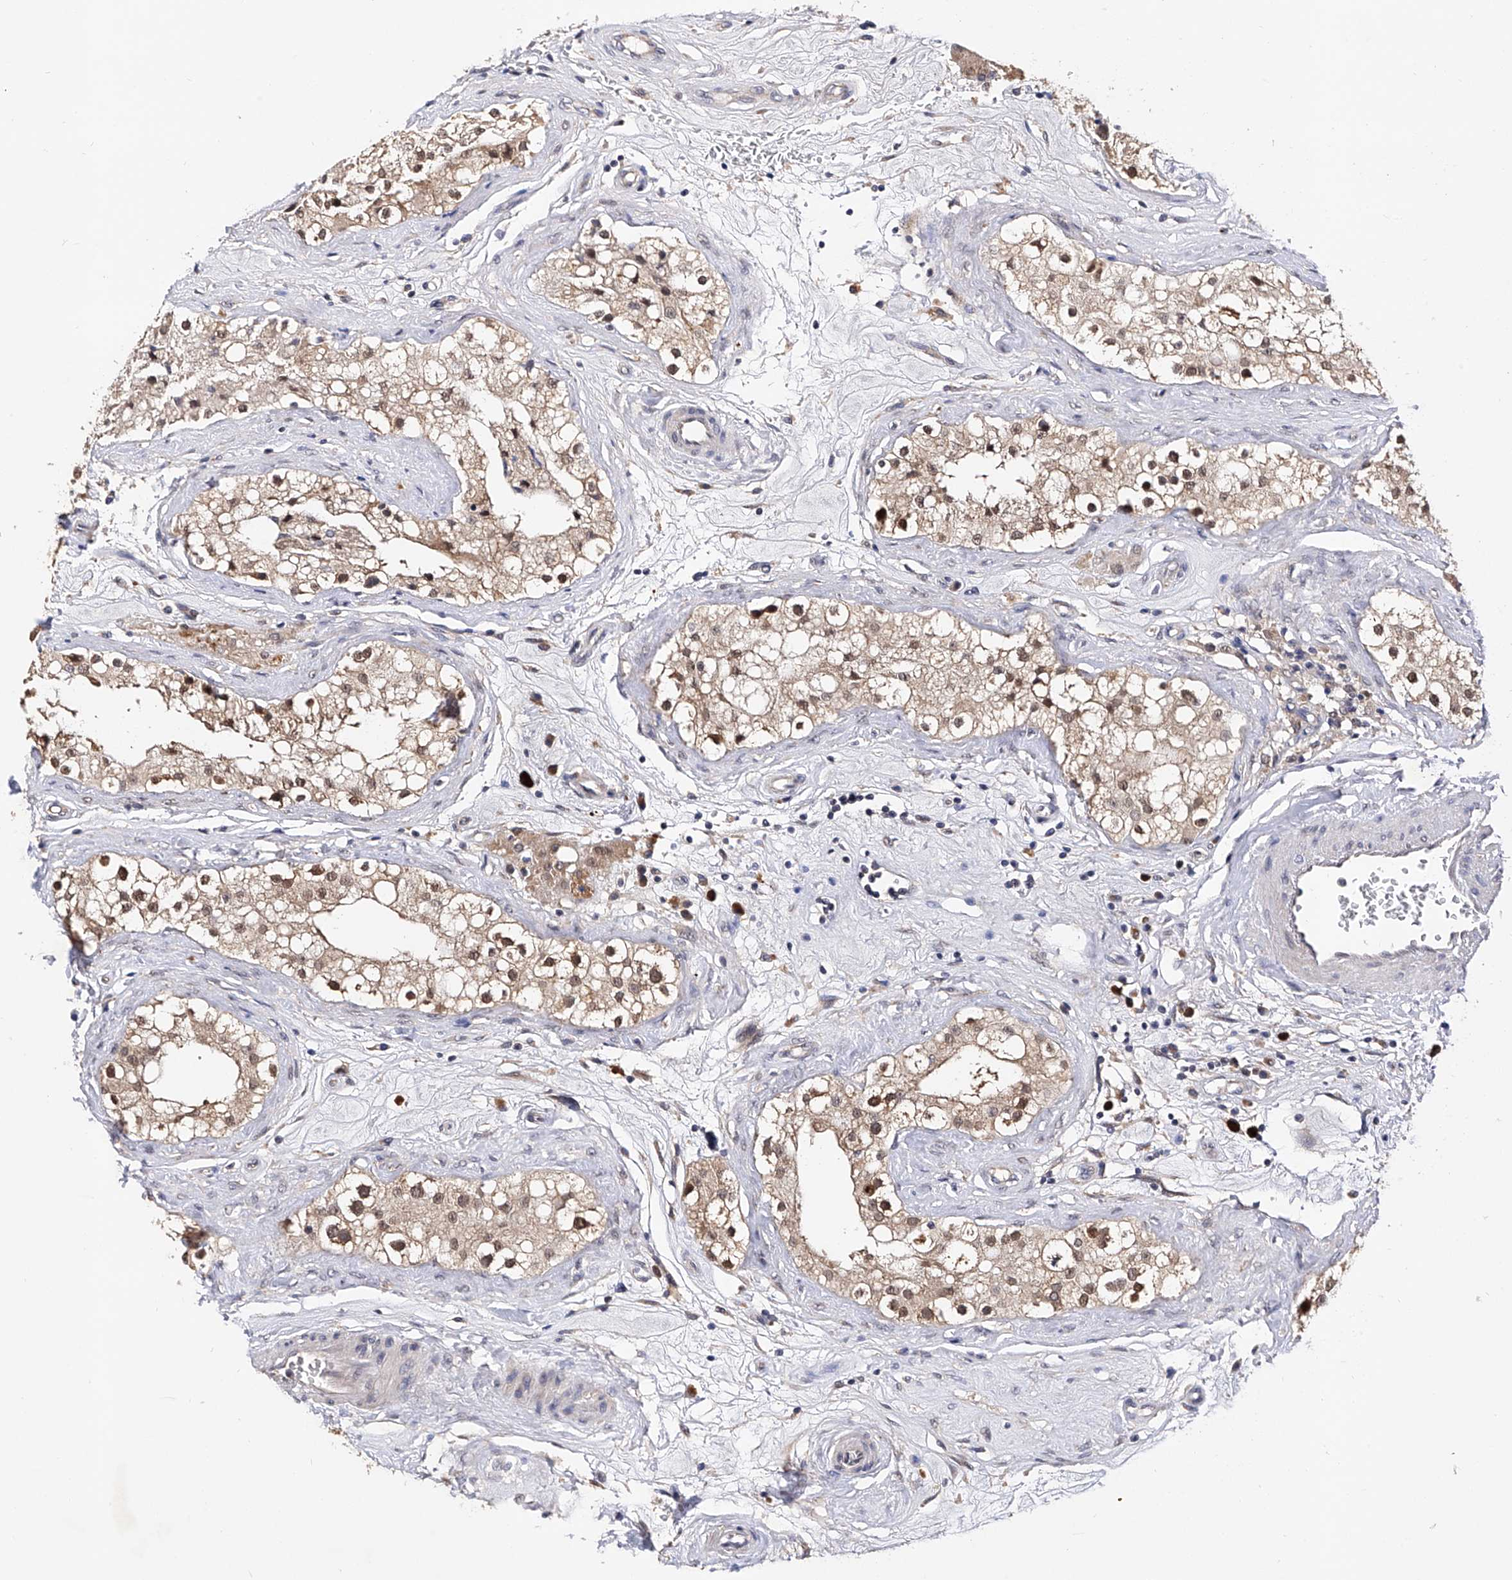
{"staining": {"intensity": "strong", "quantity": ">75%", "location": "cytoplasmic/membranous"}, "tissue": "testis", "cell_type": "Cells in seminiferous ducts", "image_type": "normal", "snomed": [{"axis": "morphology", "description": "Normal tissue, NOS"}, {"axis": "topography", "description": "Testis"}], "caption": "A brown stain shows strong cytoplasmic/membranous staining of a protein in cells in seminiferous ducts of unremarkable human testis. (Brightfield microscopy of DAB IHC at high magnification).", "gene": "USP45", "patient": {"sex": "male", "age": 84}}